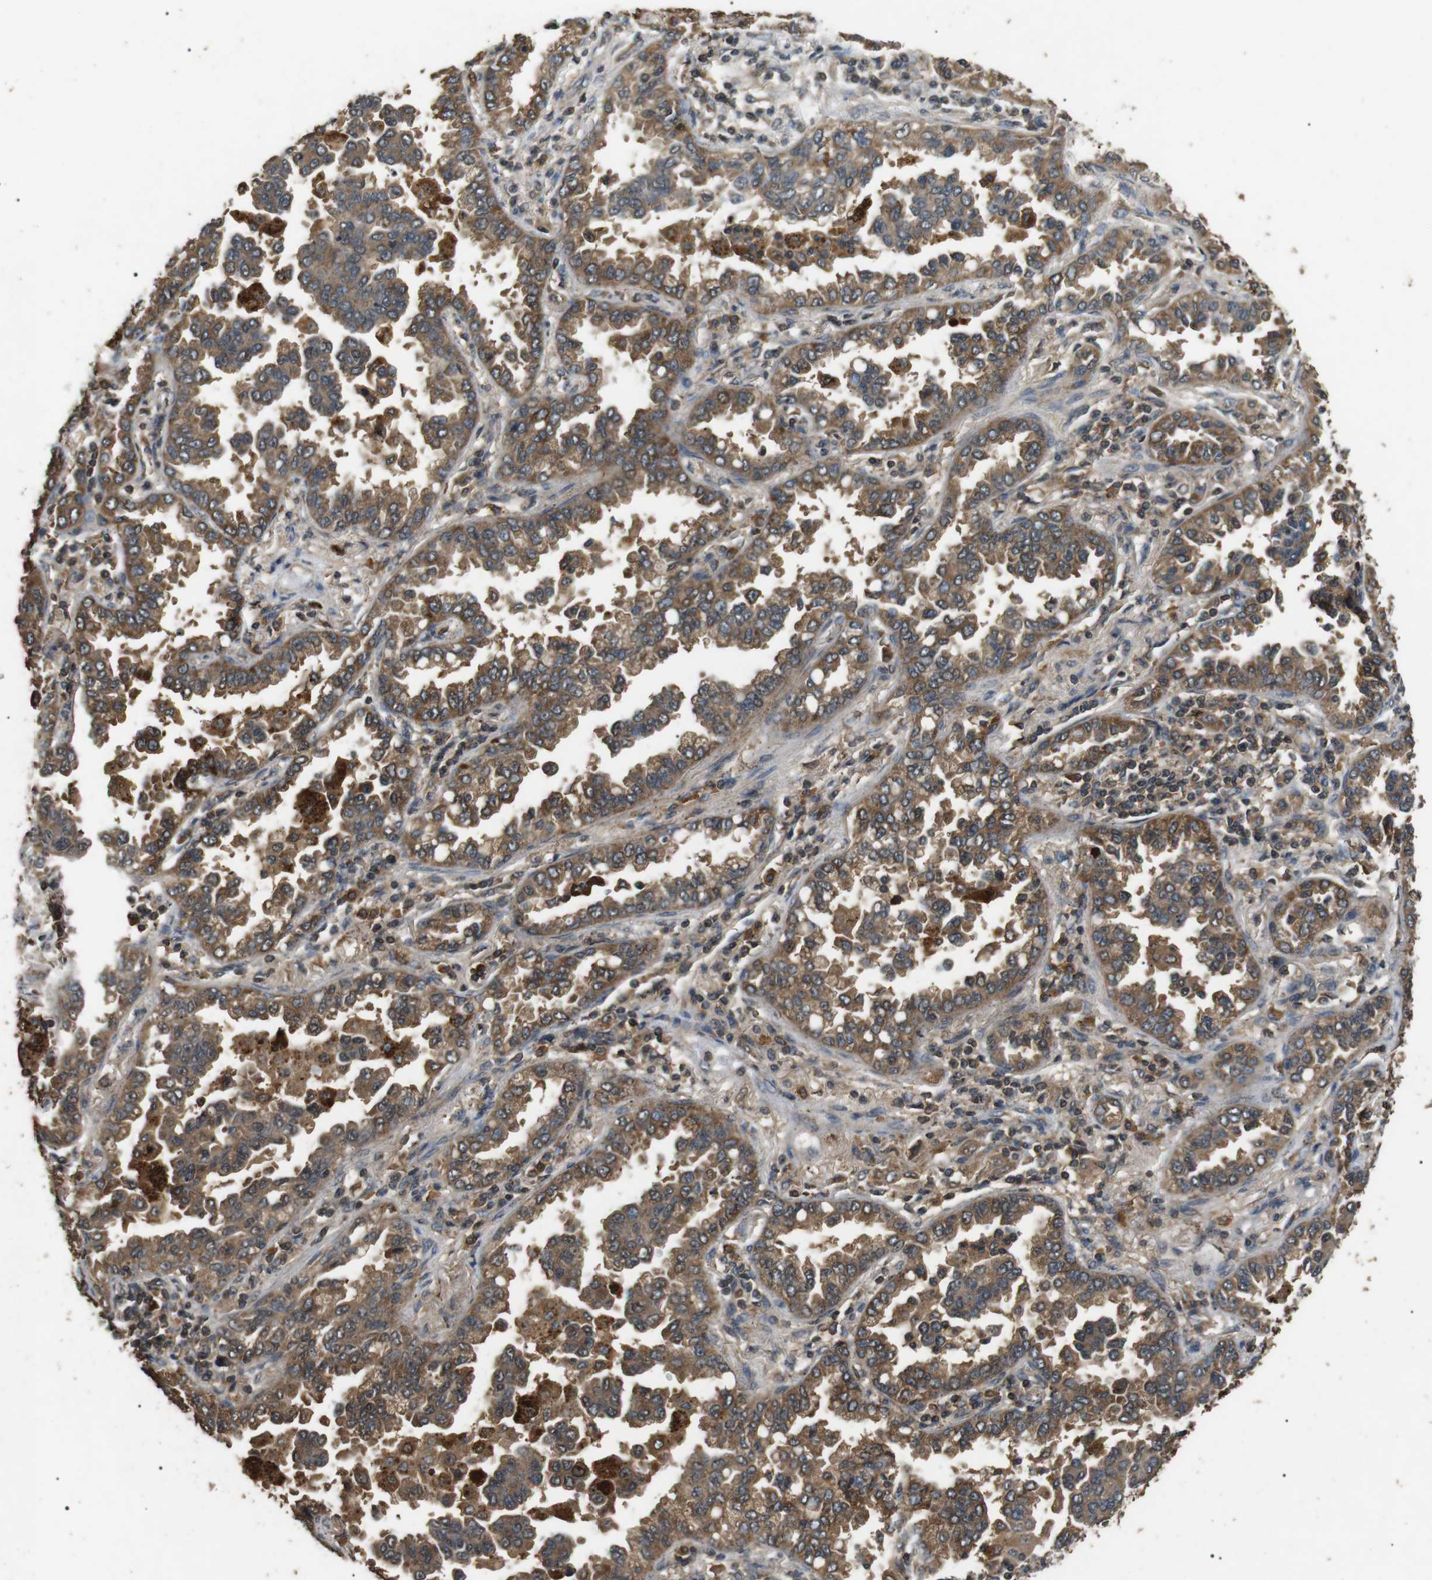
{"staining": {"intensity": "moderate", "quantity": ">75%", "location": "cytoplasmic/membranous"}, "tissue": "lung cancer", "cell_type": "Tumor cells", "image_type": "cancer", "snomed": [{"axis": "morphology", "description": "Normal tissue, NOS"}, {"axis": "morphology", "description": "Adenocarcinoma, NOS"}, {"axis": "topography", "description": "Lung"}], "caption": "Immunohistochemistry (IHC) of adenocarcinoma (lung) demonstrates medium levels of moderate cytoplasmic/membranous expression in approximately >75% of tumor cells.", "gene": "TBC1D15", "patient": {"sex": "male", "age": 59}}